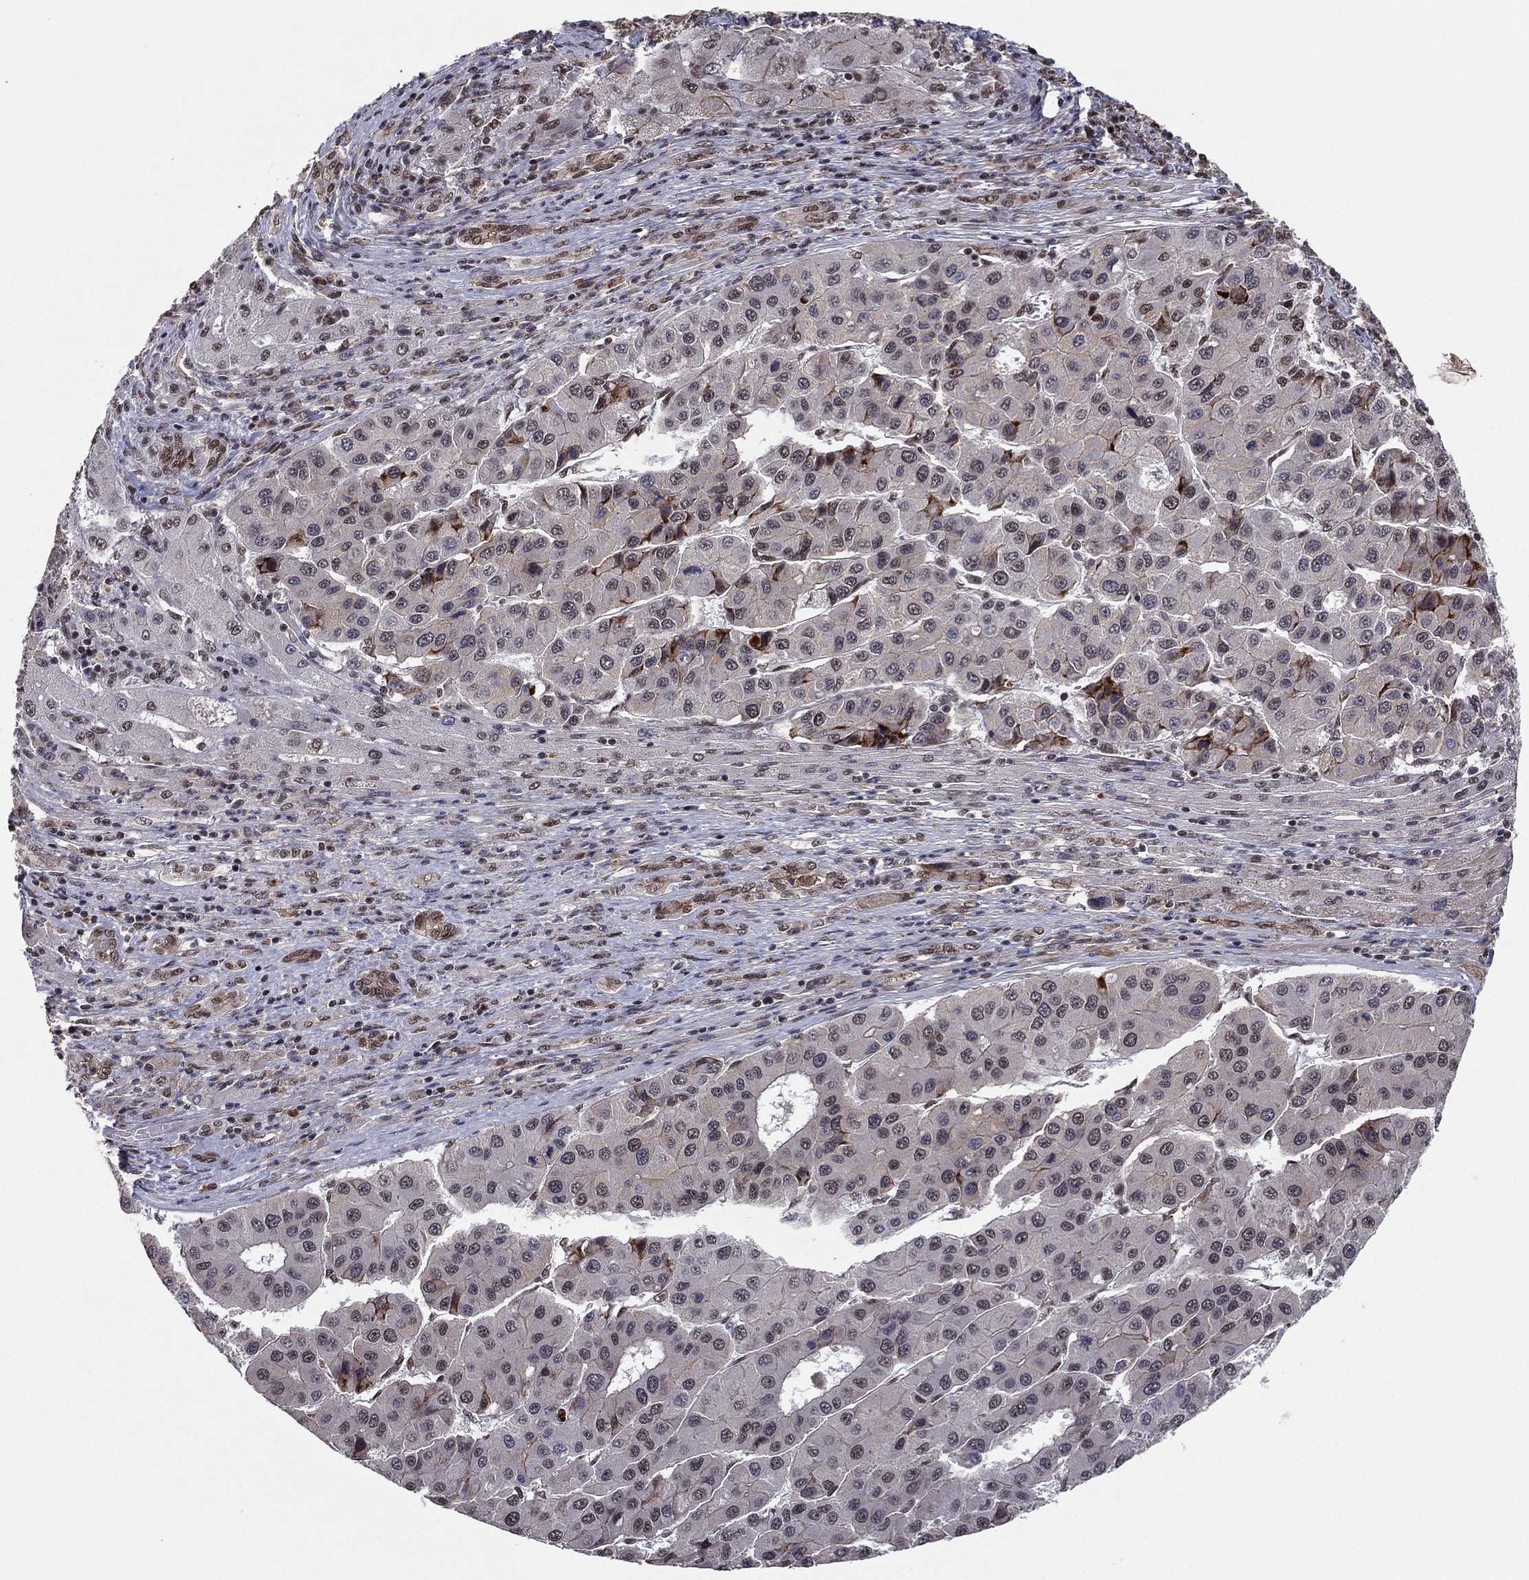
{"staining": {"intensity": "strong", "quantity": "<25%", "location": "cytoplasmic/membranous"}, "tissue": "liver cancer", "cell_type": "Tumor cells", "image_type": "cancer", "snomed": [{"axis": "morphology", "description": "Carcinoma, Hepatocellular, NOS"}, {"axis": "topography", "description": "Liver"}], "caption": "There is medium levels of strong cytoplasmic/membranous positivity in tumor cells of liver hepatocellular carcinoma, as demonstrated by immunohistochemical staining (brown color).", "gene": "GPALPP1", "patient": {"sex": "male", "age": 73}}